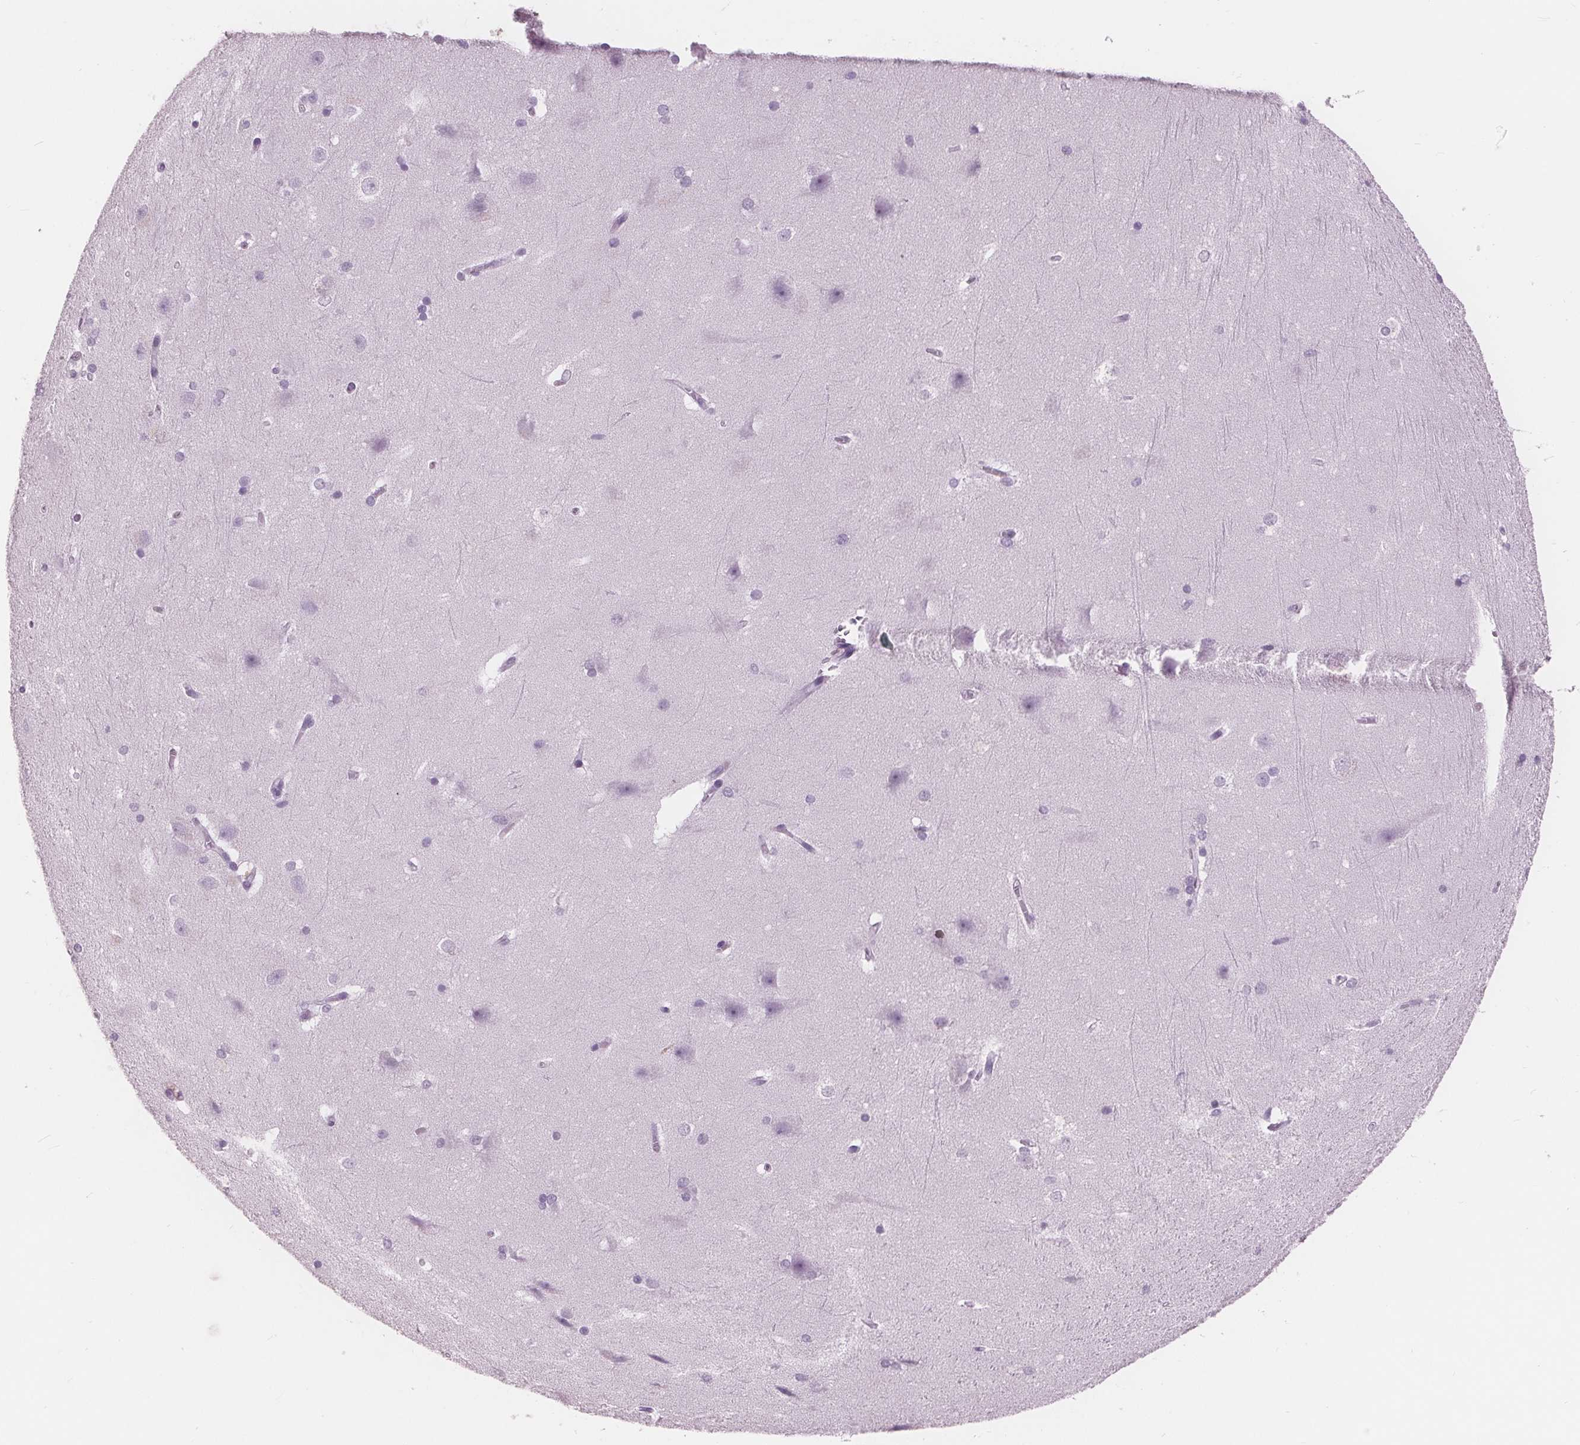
{"staining": {"intensity": "negative", "quantity": "none", "location": "none"}, "tissue": "hippocampus", "cell_type": "Glial cells", "image_type": "normal", "snomed": [{"axis": "morphology", "description": "Normal tissue, NOS"}, {"axis": "topography", "description": "Cerebral cortex"}, {"axis": "topography", "description": "Hippocampus"}], "caption": "Histopathology image shows no significant protein positivity in glial cells of unremarkable hippocampus. (DAB immunohistochemistry with hematoxylin counter stain).", "gene": "AMBP", "patient": {"sex": "female", "age": 19}}